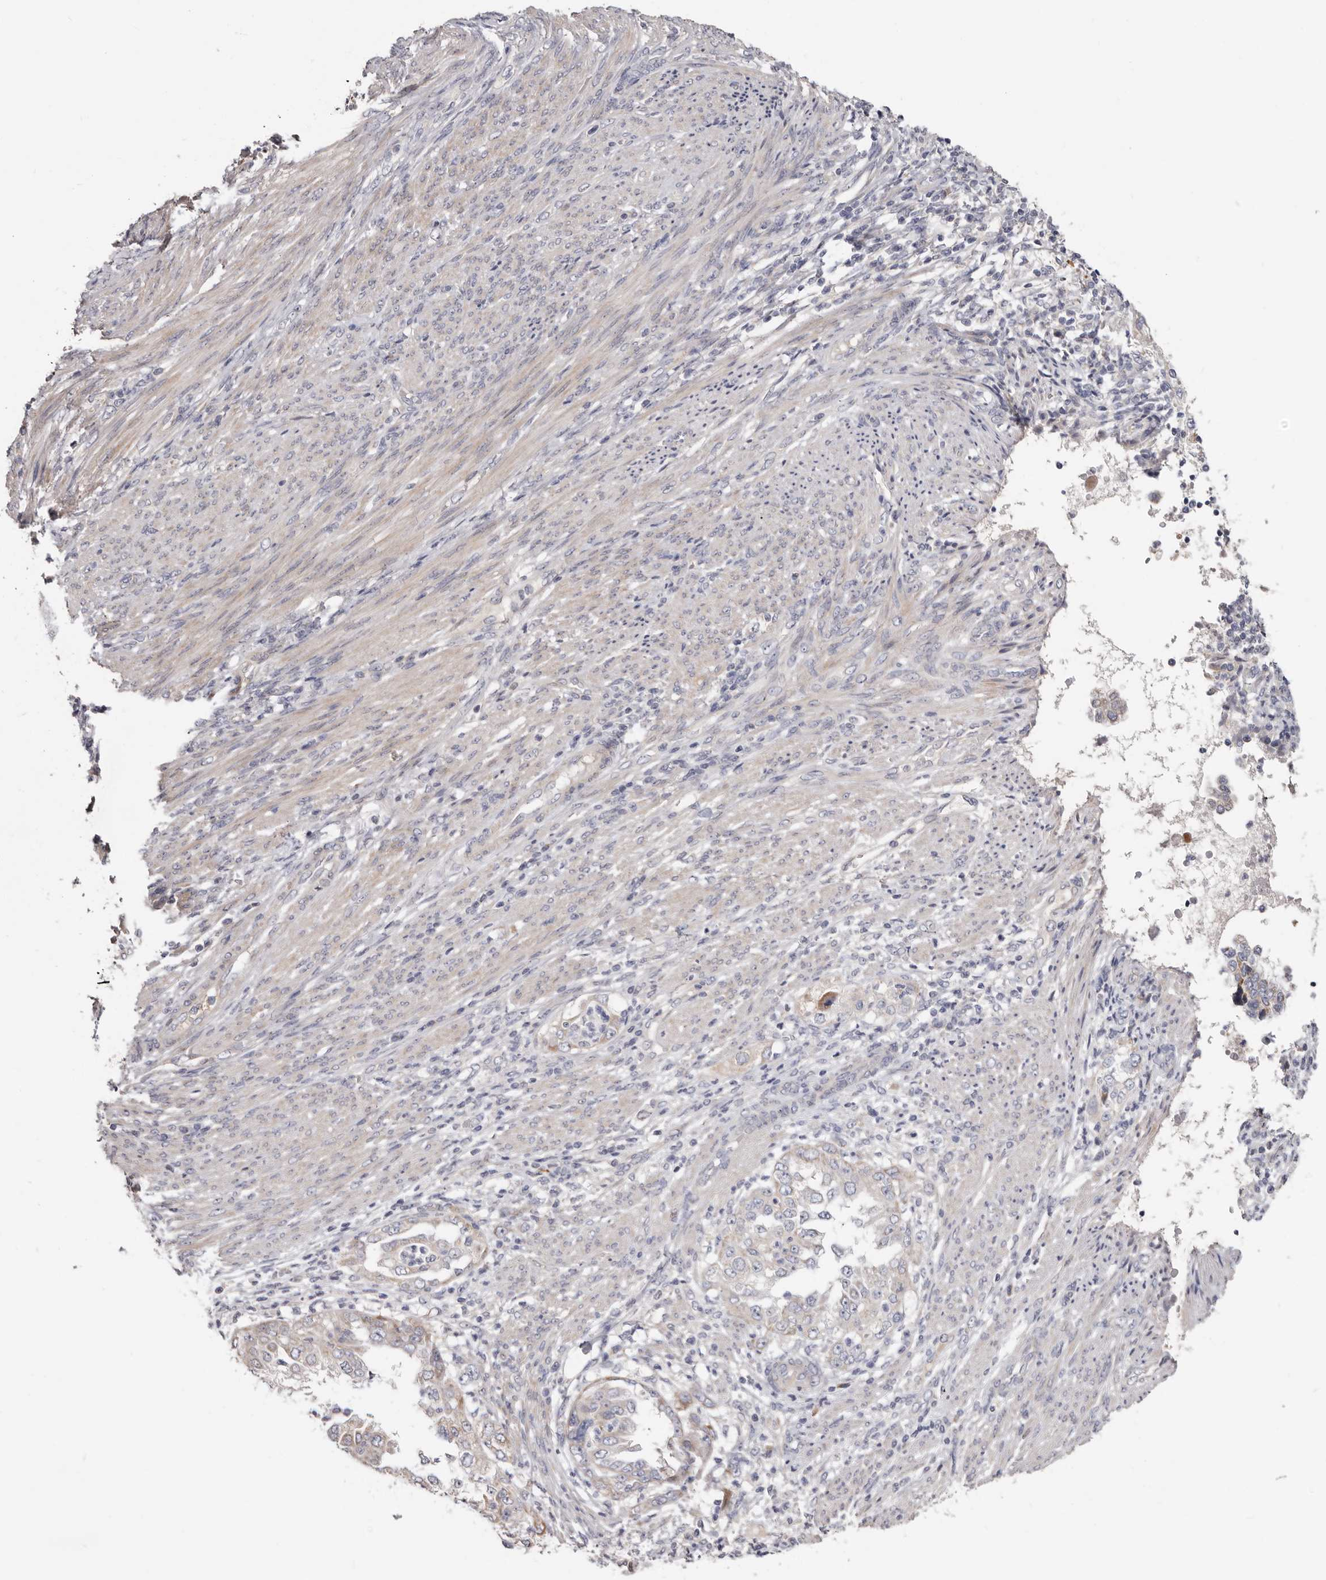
{"staining": {"intensity": "weak", "quantity": "25%-75%", "location": "cytoplasmic/membranous"}, "tissue": "endometrial cancer", "cell_type": "Tumor cells", "image_type": "cancer", "snomed": [{"axis": "morphology", "description": "Adenocarcinoma, NOS"}, {"axis": "topography", "description": "Endometrium"}], "caption": "A brown stain labels weak cytoplasmic/membranous staining of a protein in human endometrial cancer (adenocarcinoma) tumor cells.", "gene": "SPTA1", "patient": {"sex": "female", "age": 85}}